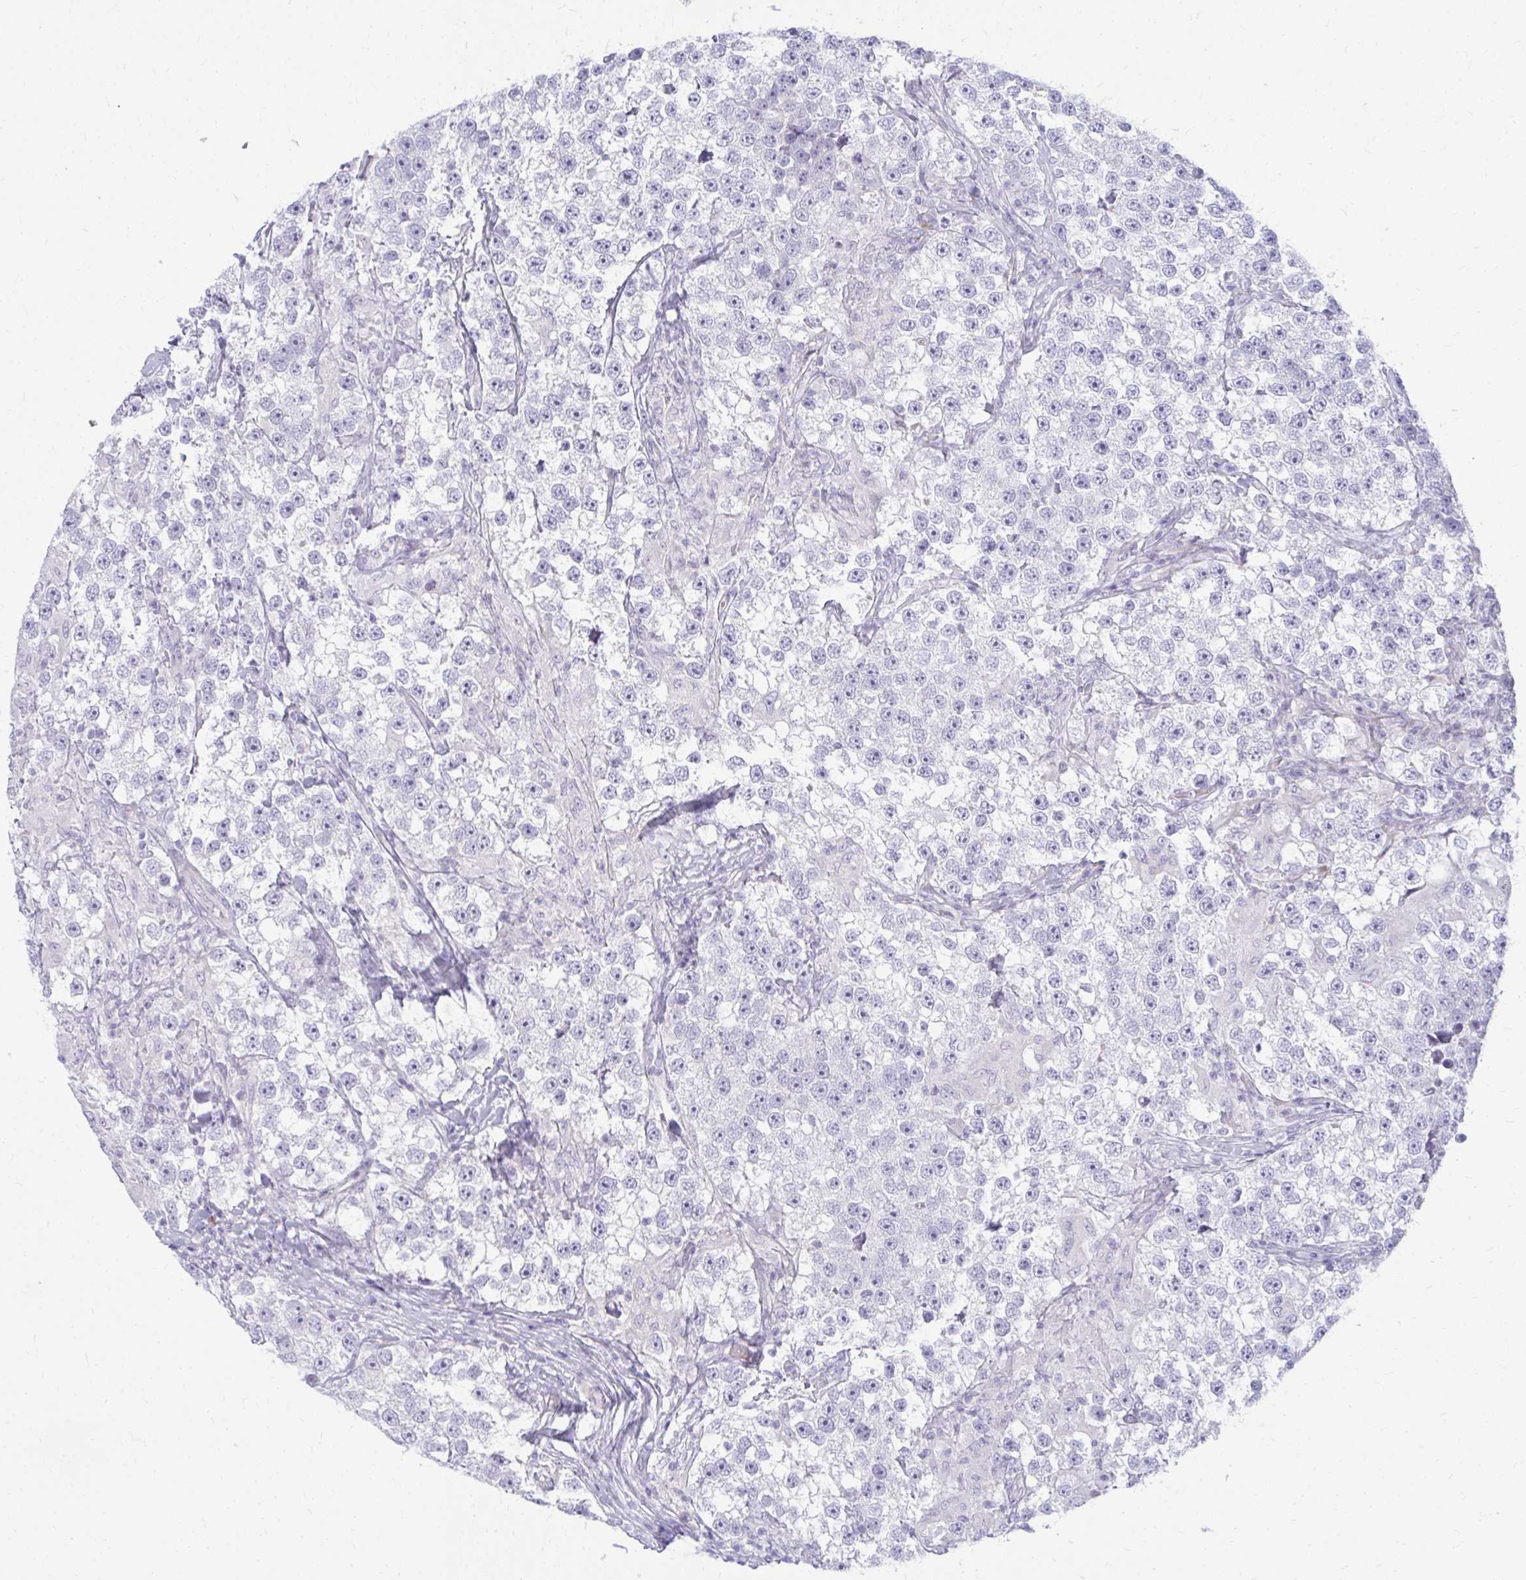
{"staining": {"intensity": "negative", "quantity": "none", "location": "none"}, "tissue": "testis cancer", "cell_type": "Tumor cells", "image_type": "cancer", "snomed": [{"axis": "morphology", "description": "Seminoma, NOS"}, {"axis": "topography", "description": "Testis"}], "caption": "The histopathology image reveals no staining of tumor cells in seminoma (testis).", "gene": "TSPEAR", "patient": {"sex": "male", "age": 46}}